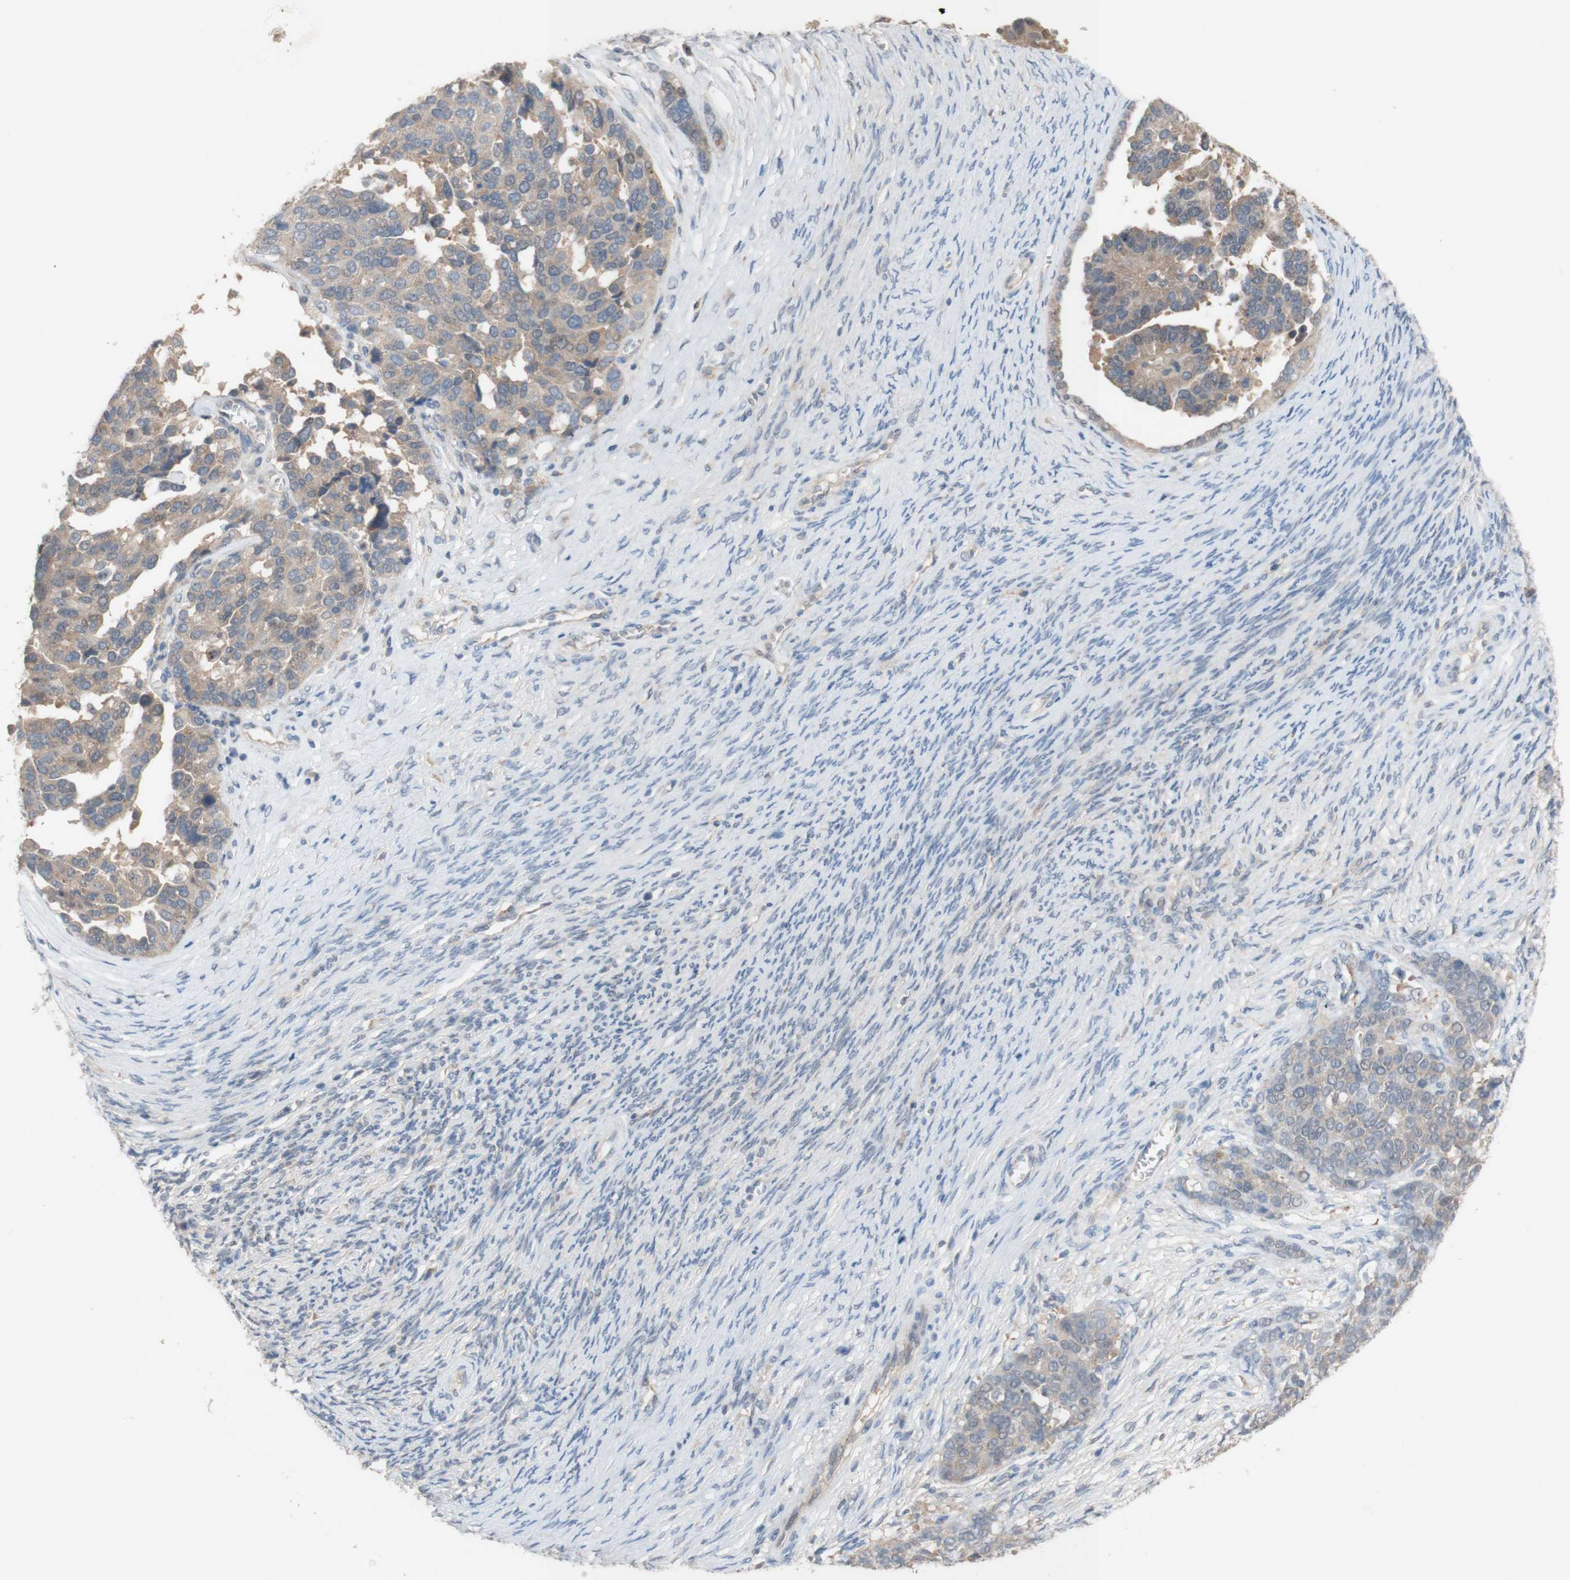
{"staining": {"intensity": "weak", "quantity": "25%-75%", "location": "cytoplasmic/membranous"}, "tissue": "ovarian cancer", "cell_type": "Tumor cells", "image_type": "cancer", "snomed": [{"axis": "morphology", "description": "Cystadenocarcinoma, serous, NOS"}, {"axis": "topography", "description": "Ovary"}], "caption": "Immunohistochemistry (IHC) staining of ovarian serous cystadenocarcinoma, which demonstrates low levels of weak cytoplasmic/membranous expression in about 25%-75% of tumor cells indicating weak cytoplasmic/membranous protein staining. The staining was performed using DAB (brown) for protein detection and nuclei were counterstained in hematoxylin (blue).", "gene": "PEX2", "patient": {"sex": "female", "age": 44}}